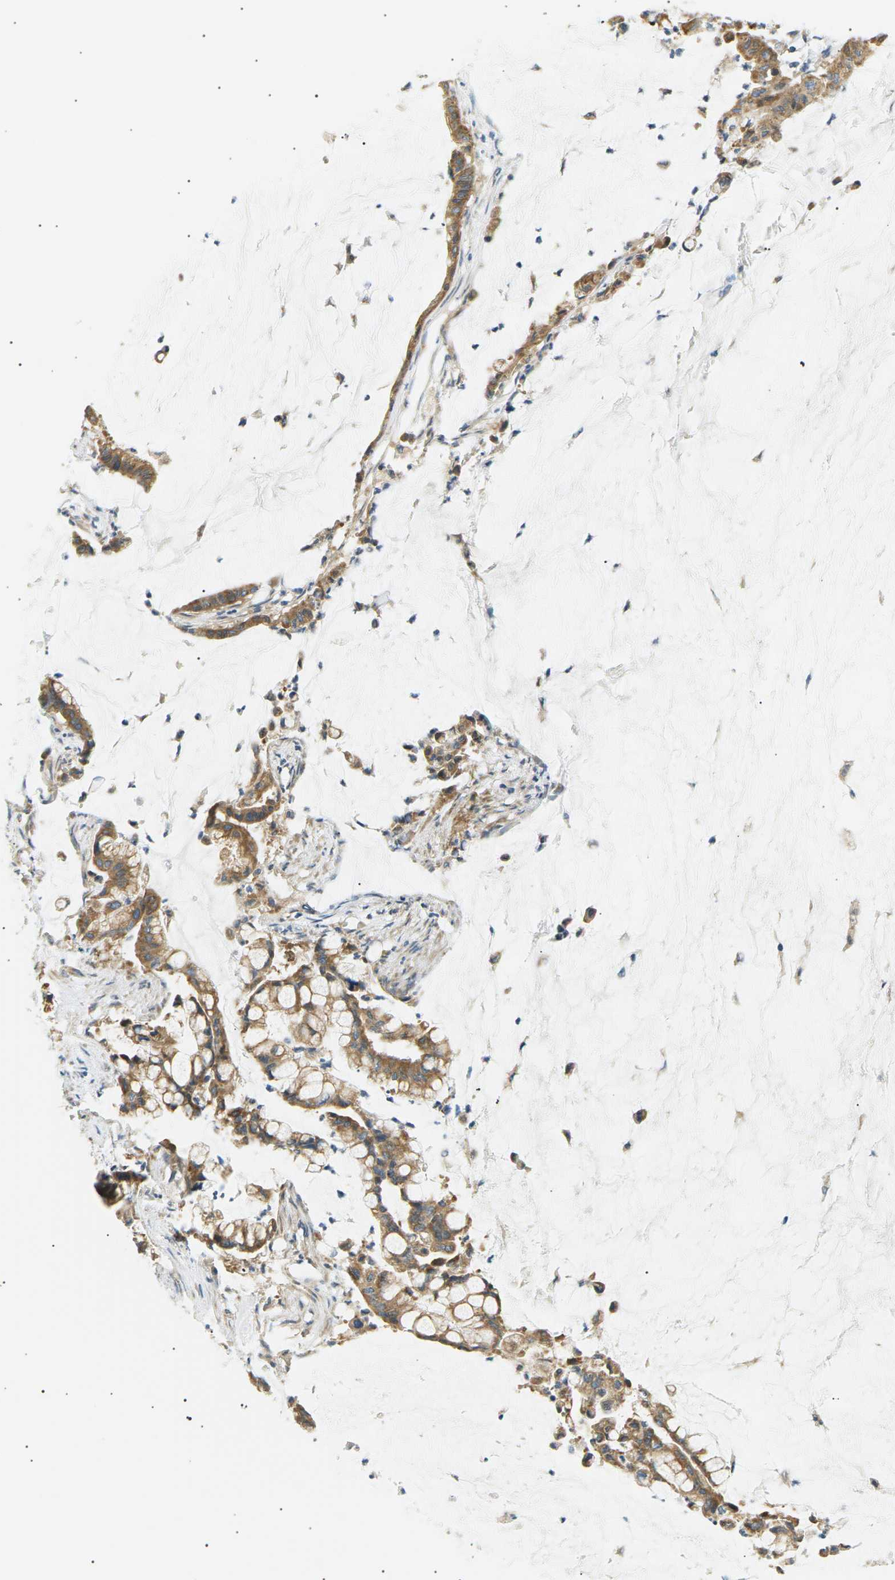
{"staining": {"intensity": "moderate", "quantity": ">75%", "location": "cytoplasmic/membranous"}, "tissue": "pancreatic cancer", "cell_type": "Tumor cells", "image_type": "cancer", "snomed": [{"axis": "morphology", "description": "Adenocarcinoma, NOS"}, {"axis": "topography", "description": "Pancreas"}], "caption": "Moderate cytoplasmic/membranous protein staining is seen in about >75% of tumor cells in pancreatic adenocarcinoma. (brown staining indicates protein expression, while blue staining denotes nuclei).", "gene": "TBC1D8", "patient": {"sex": "male", "age": 41}}